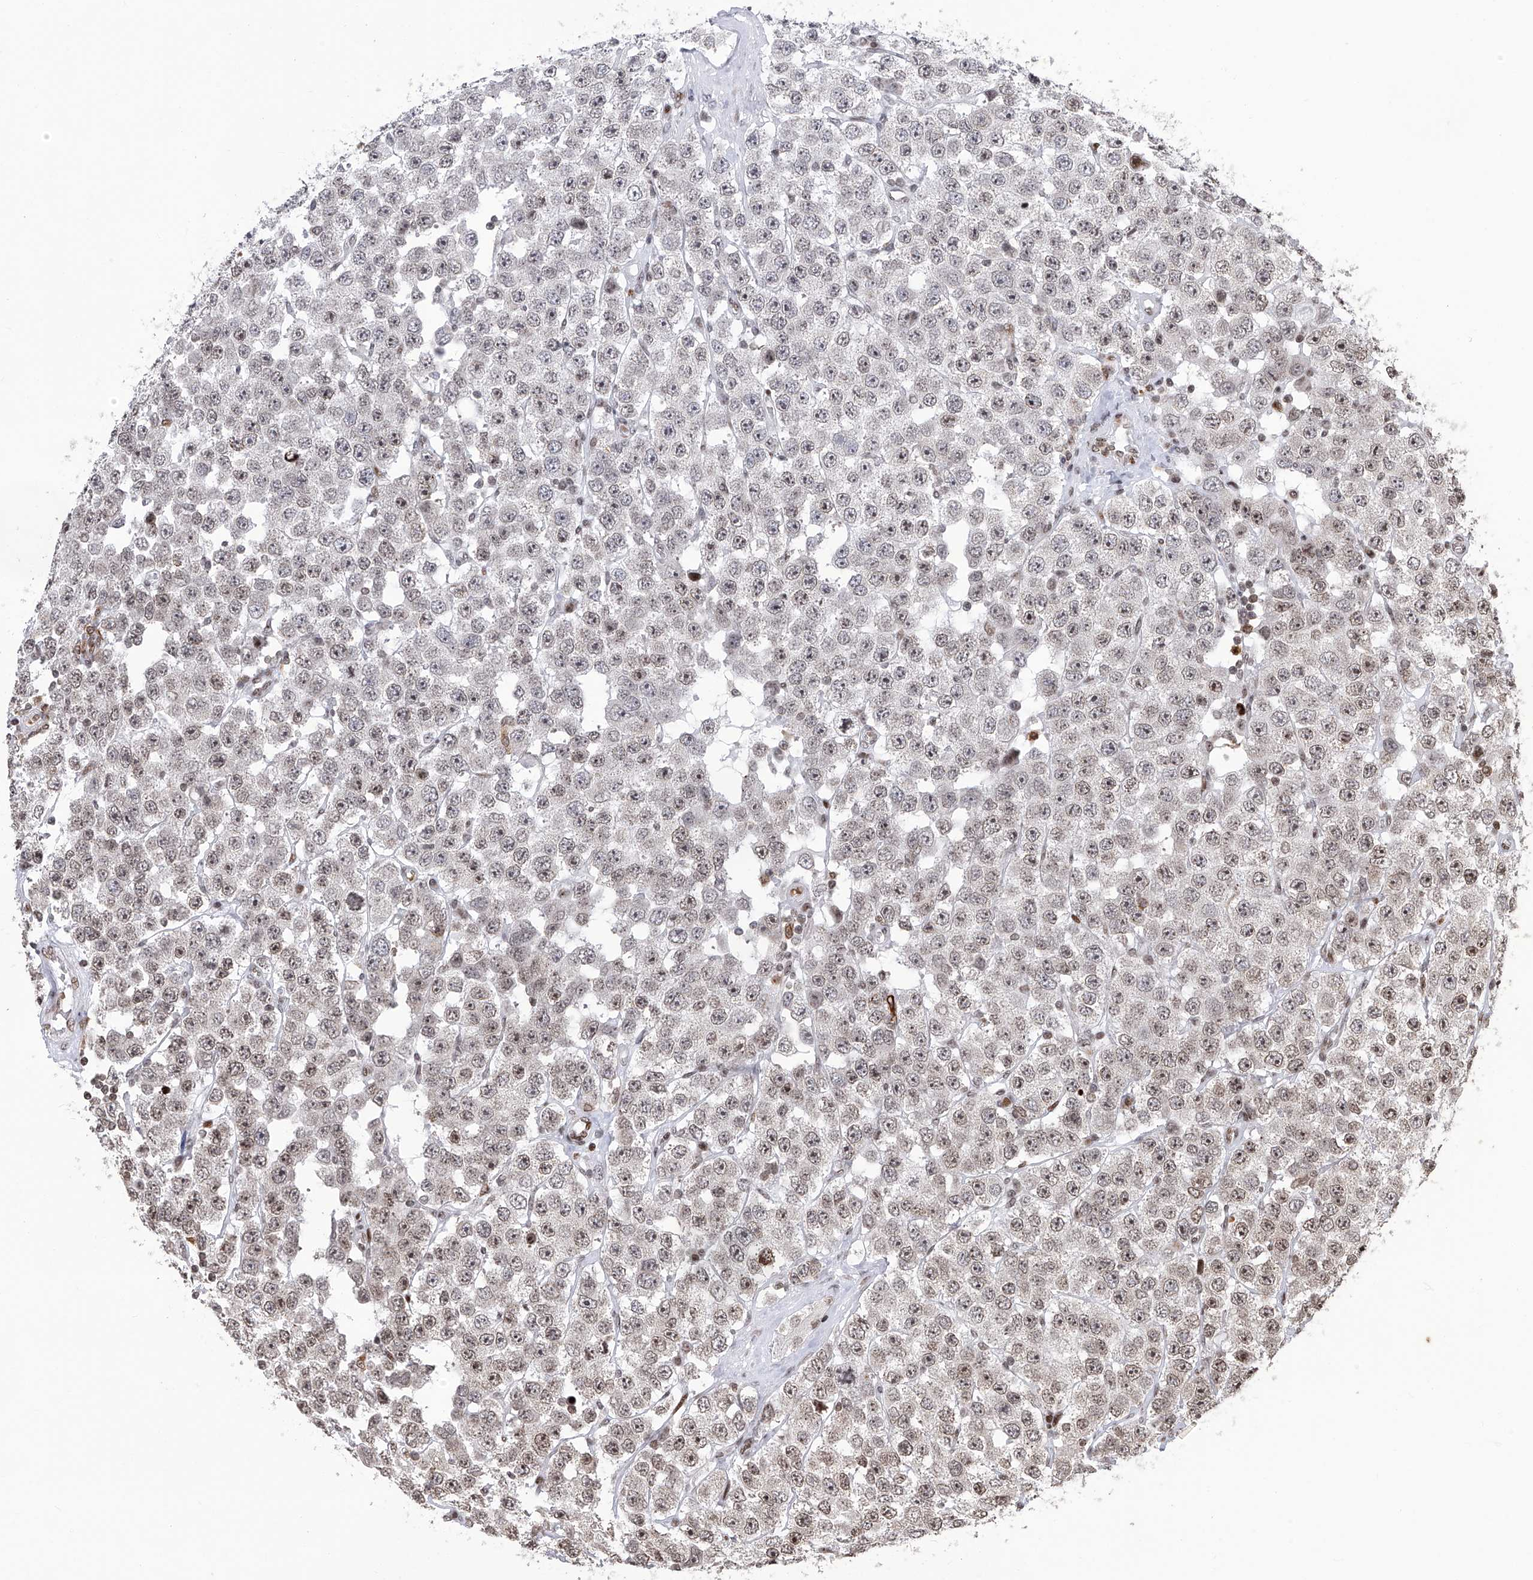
{"staining": {"intensity": "moderate", "quantity": "25%-75%", "location": "nuclear"}, "tissue": "testis cancer", "cell_type": "Tumor cells", "image_type": "cancer", "snomed": [{"axis": "morphology", "description": "Seminoma, NOS"}, {"axis": "topography", "description": "Testis"}], "caption": "Human seminoma (testis) stained with a protein marker demonstrates moderate staining in tumor cells.", "gene": "PAK1IP1", "patient": {"sex": "male", "age": 28}}